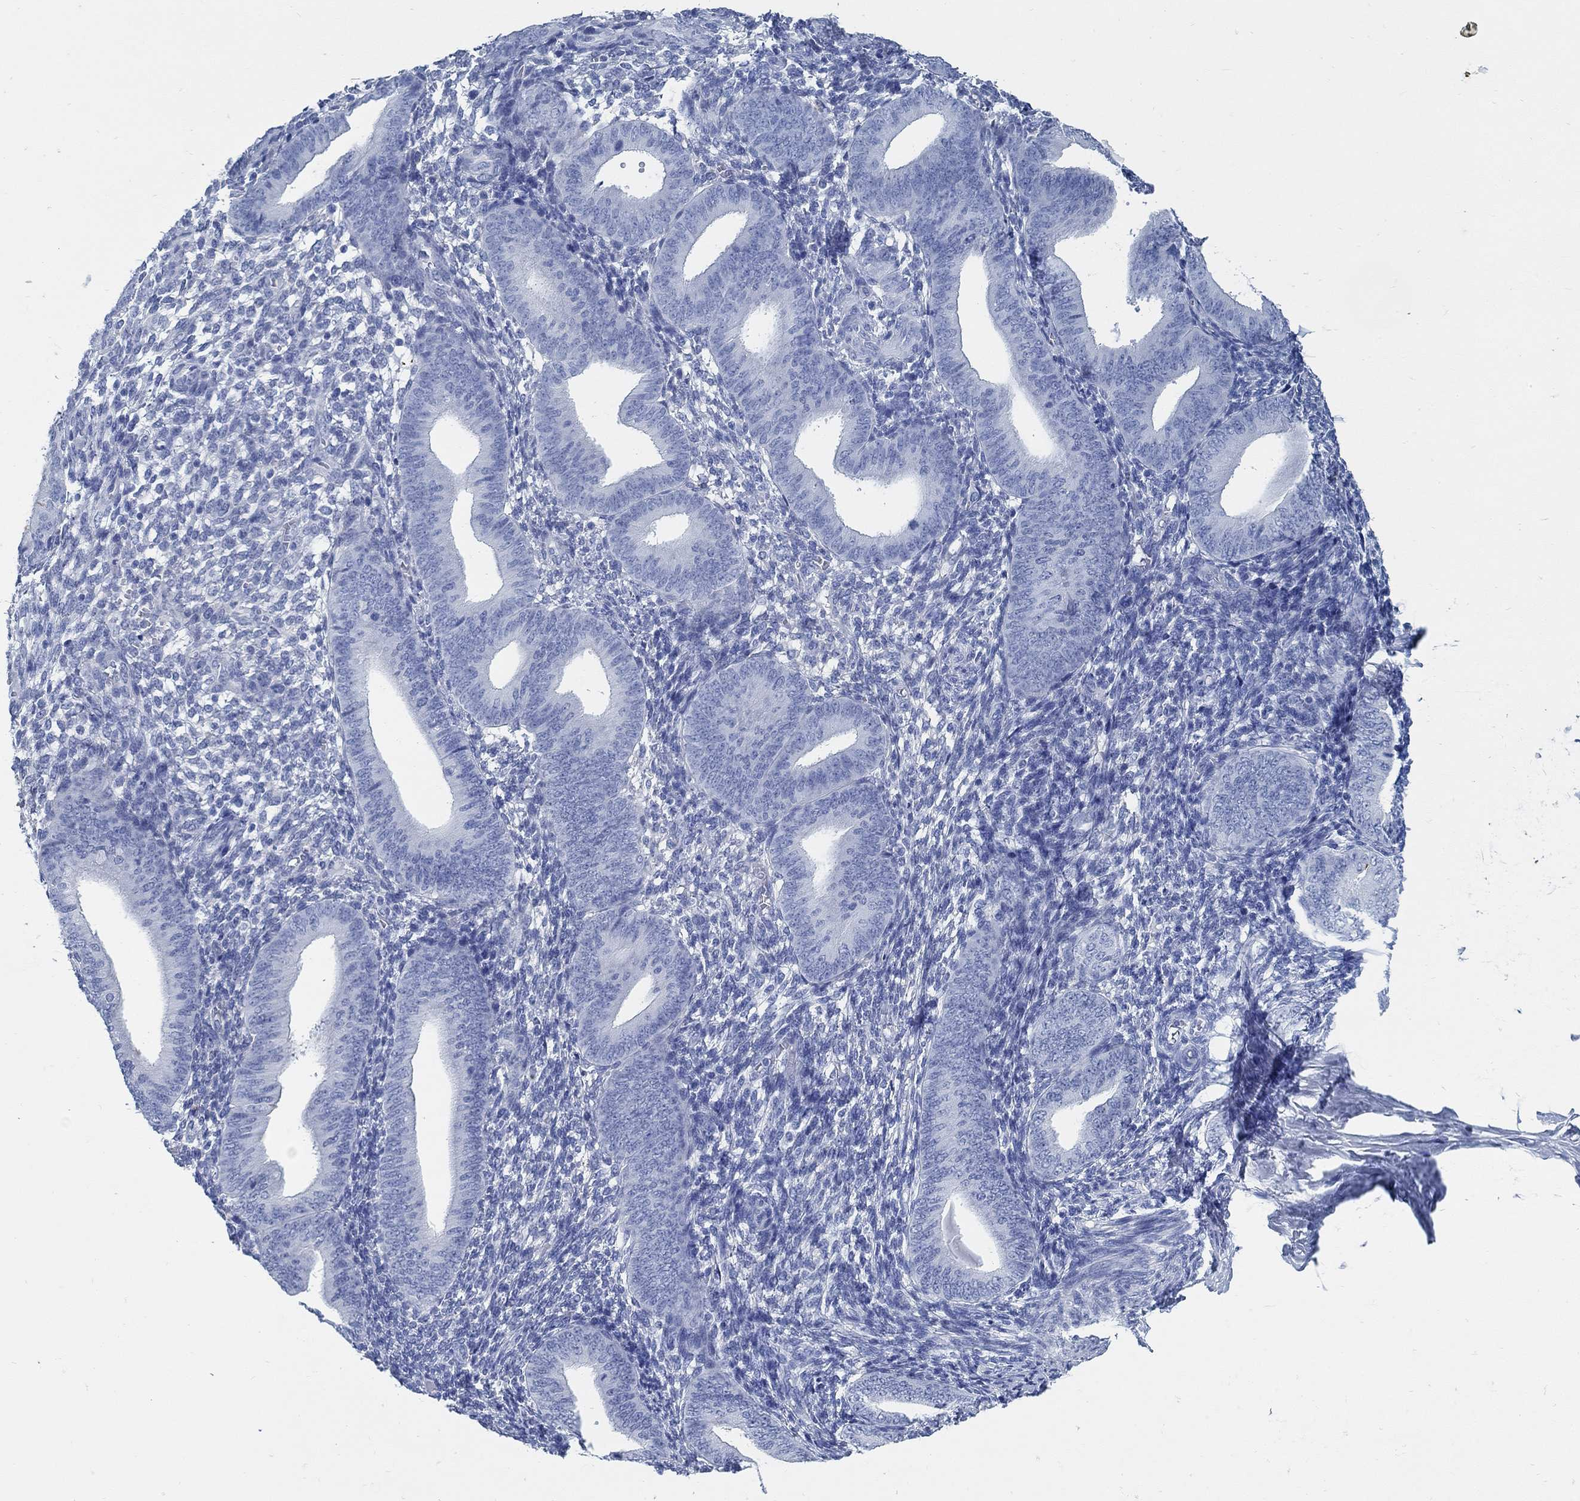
{"staining": {"intensity": "negative", "quantity": "none", "location": "none"}, "tissue": "endometrium", "cell_type": "Cells in endometrial stroma", "image_type": "normal", "snomed": [{"axis": "morphology", "description": "Normal tissue, NOS"}, {"axis": "topography", "description": "Endometrium"}], "caption": "Immunohistochemistry histopathology image of normal endometrium: endometrium stained with DAB shows no significant protein positivity in cells in endometrial stroma.", "gene": "SLC45A1", "patient": {"sex": "female", "age": 39}}